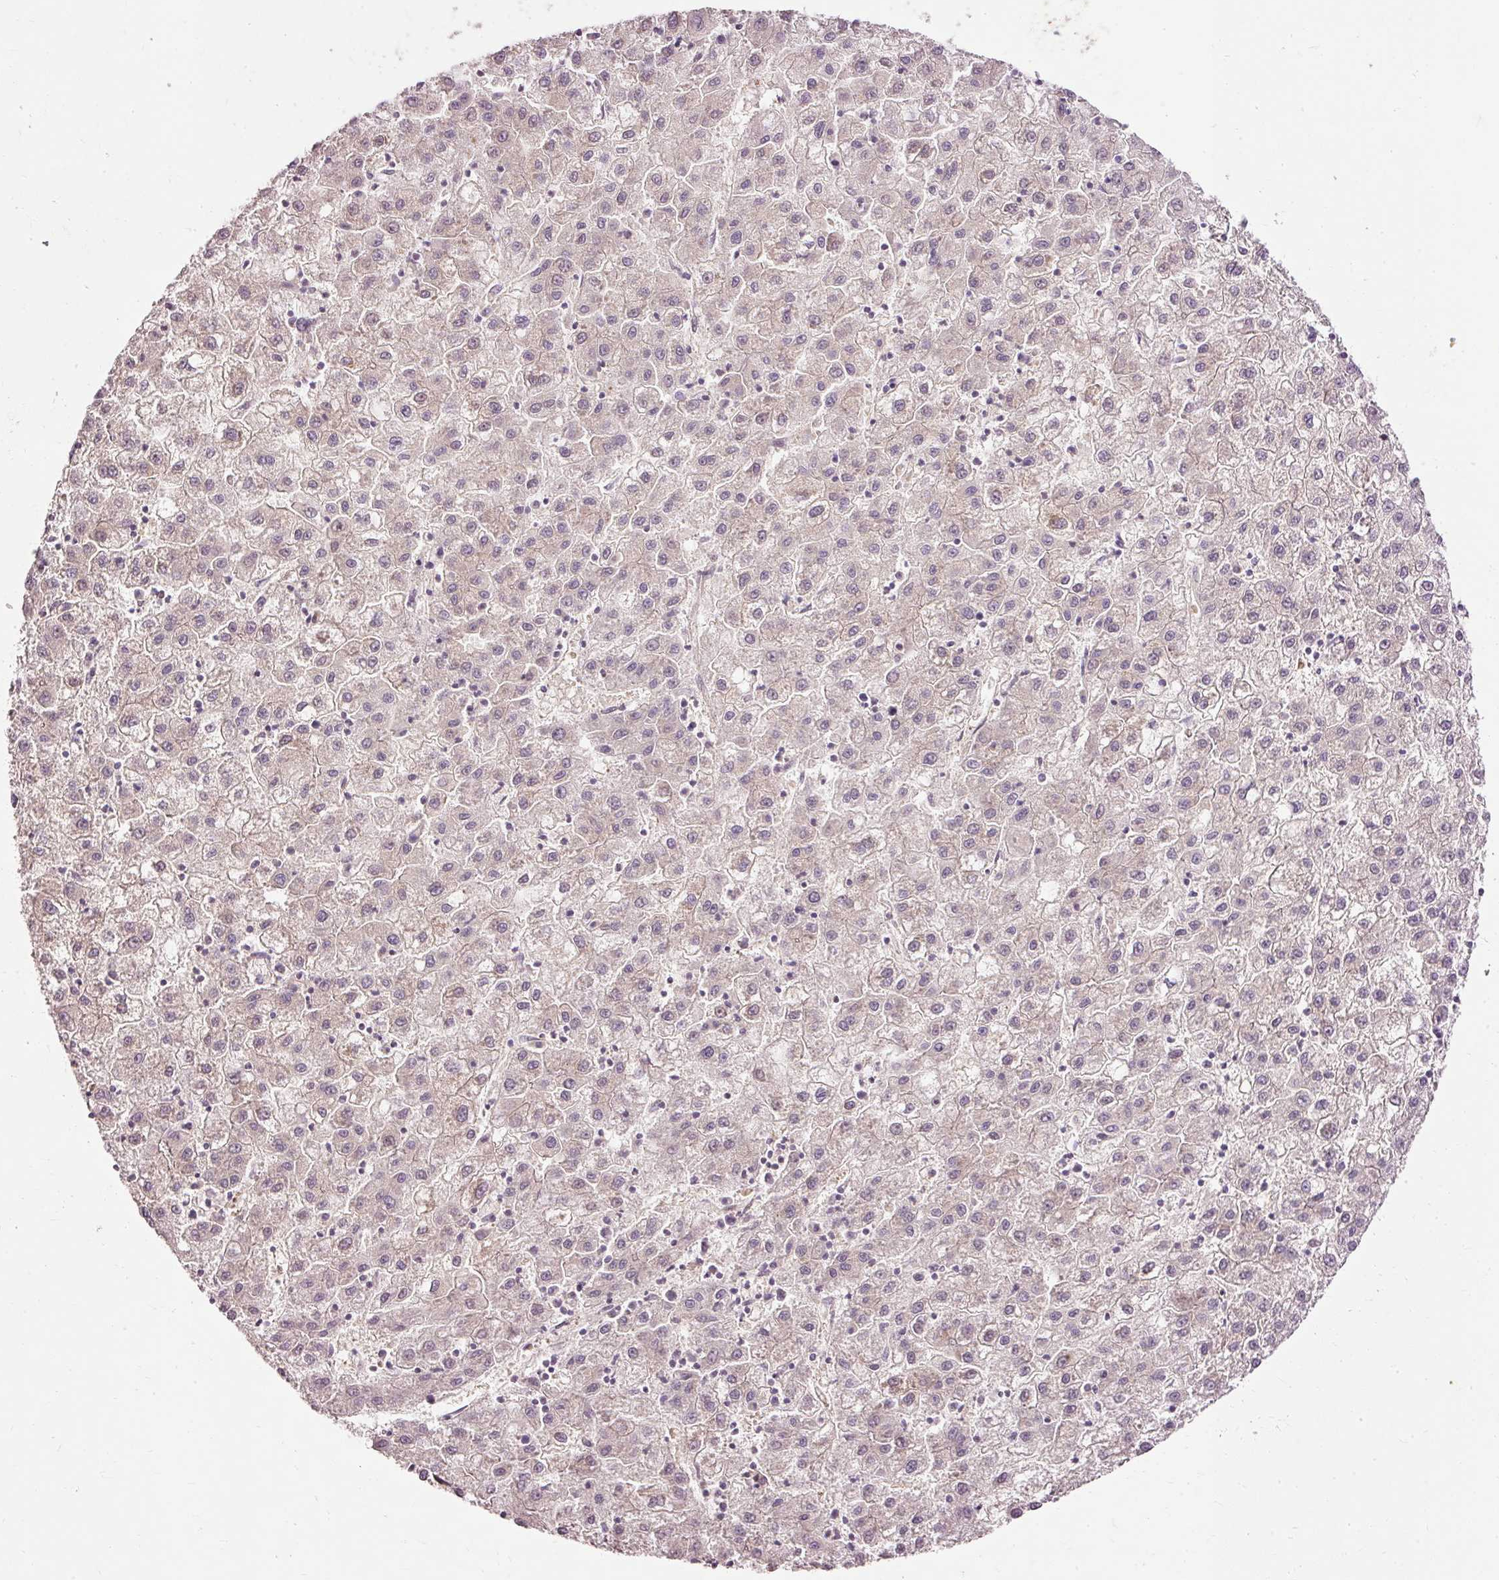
{"staining": {"intensity": "negative", "quantity": "none", "location": "none"}, "tissue": "liver cancer", "cell_type": "Tumor cells", "image_type": "cancer", "snomed": [{"axis": "morphology", "description": "Carcinoma, Hepatocellular, NOS"}, {"axis": "topography", "description": "Liver"}], "caption": "Immunohistochemistry of human hepatocellular carcinoma (liver) demonstrates no staining in tumor cells.", "gene": "ARMH3", "patient": {"sex": "male", "age": 72}}